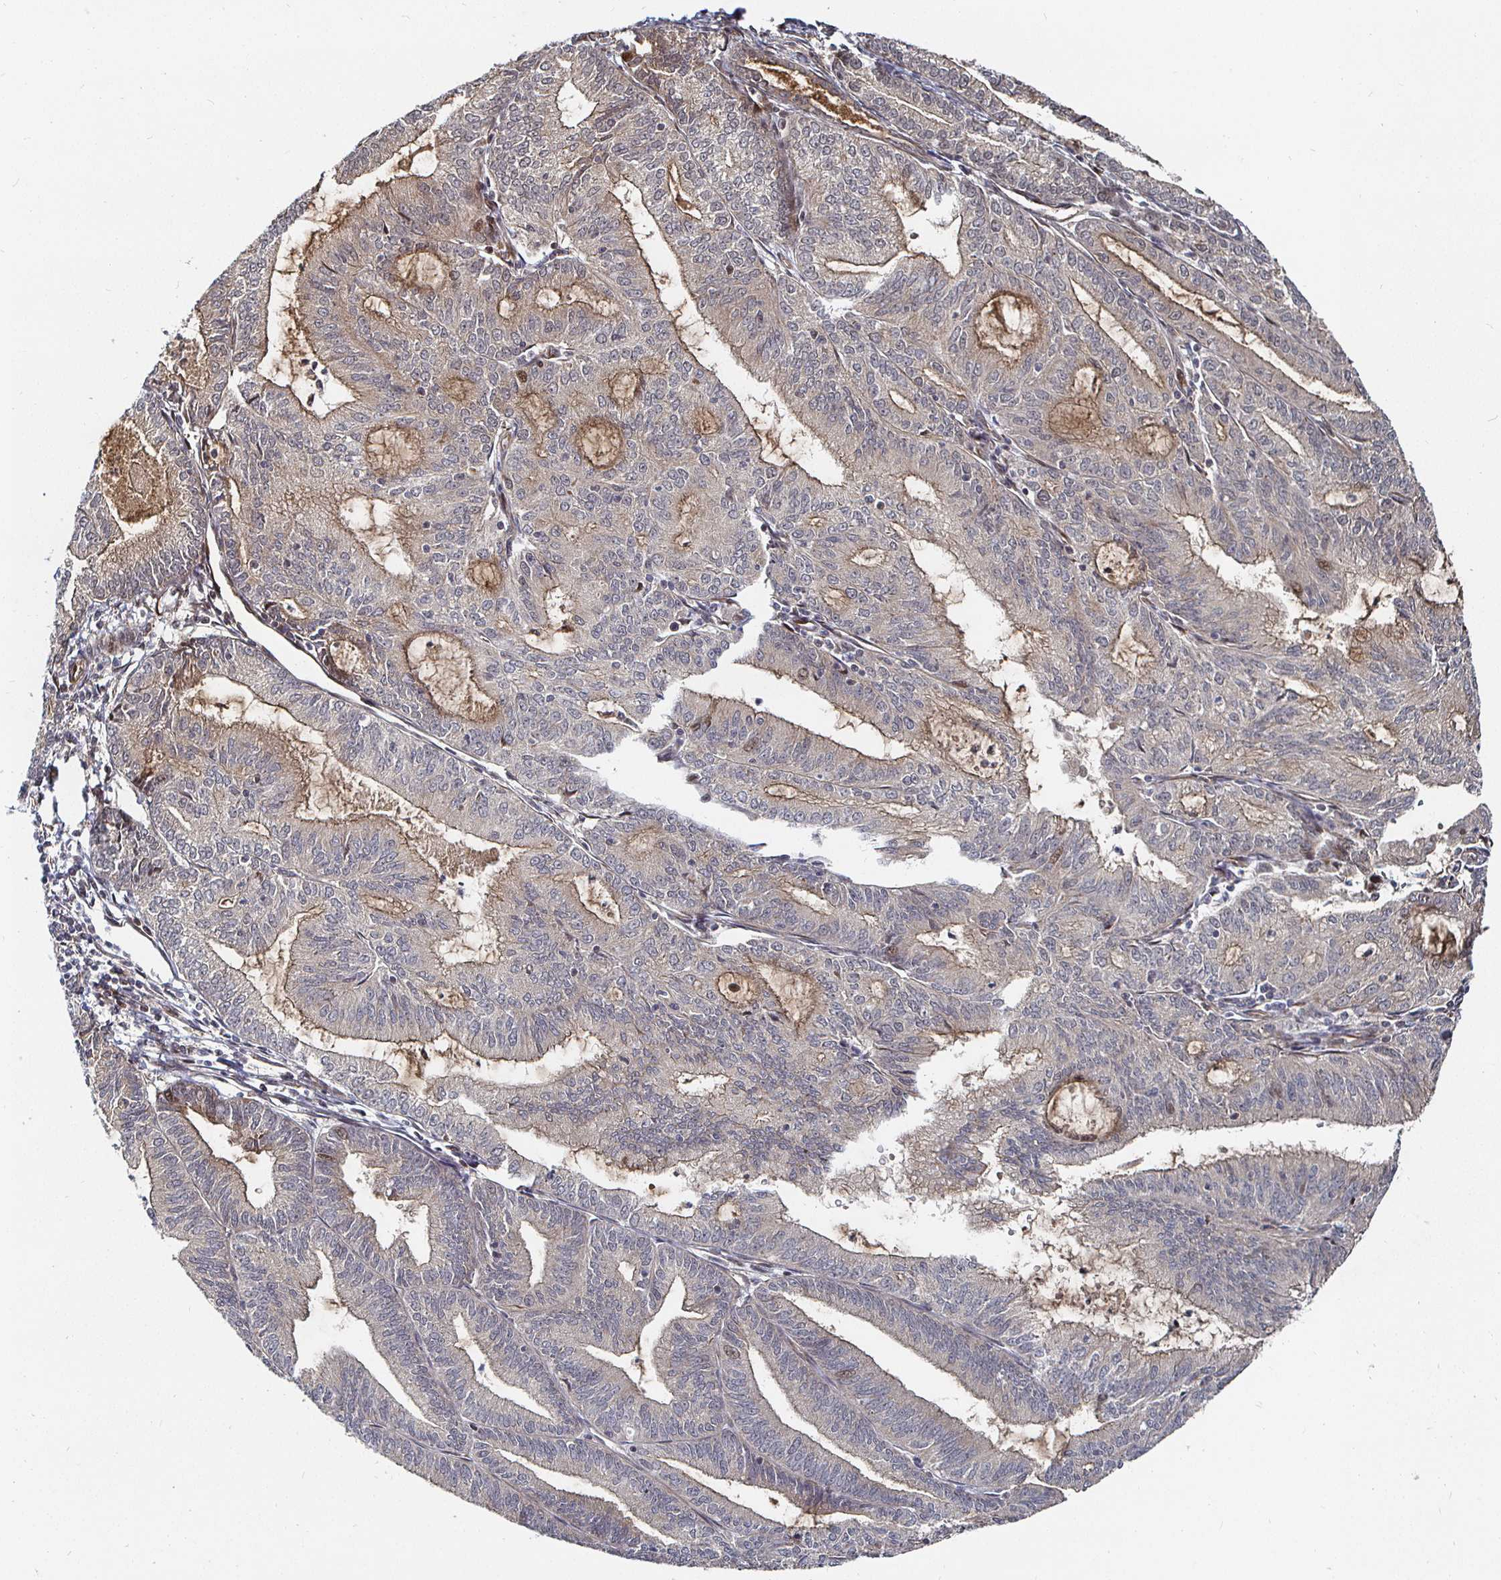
{"staining": {"intensity": "weak", "quantity": "25%-75%", "location": "cytoplasmic/membranous"}, "tissue": "endometrial cancer", "cell_type": "Tumor cells", "image_type": "cancer", "snomed": [{"axis": "morphology", "description": "Adenocarcinoma, NOS"}, {"axis": "topography", "description": "Endometrium"}], "caption": "Weak cytoplasmic/membranous expression for a protein is identified in about 25%-75% of tumor cells of endometrial adenocarcinoma using IHC.", "gene": "TBKBP1", "patient": {"sex": "female", "age": 70}}